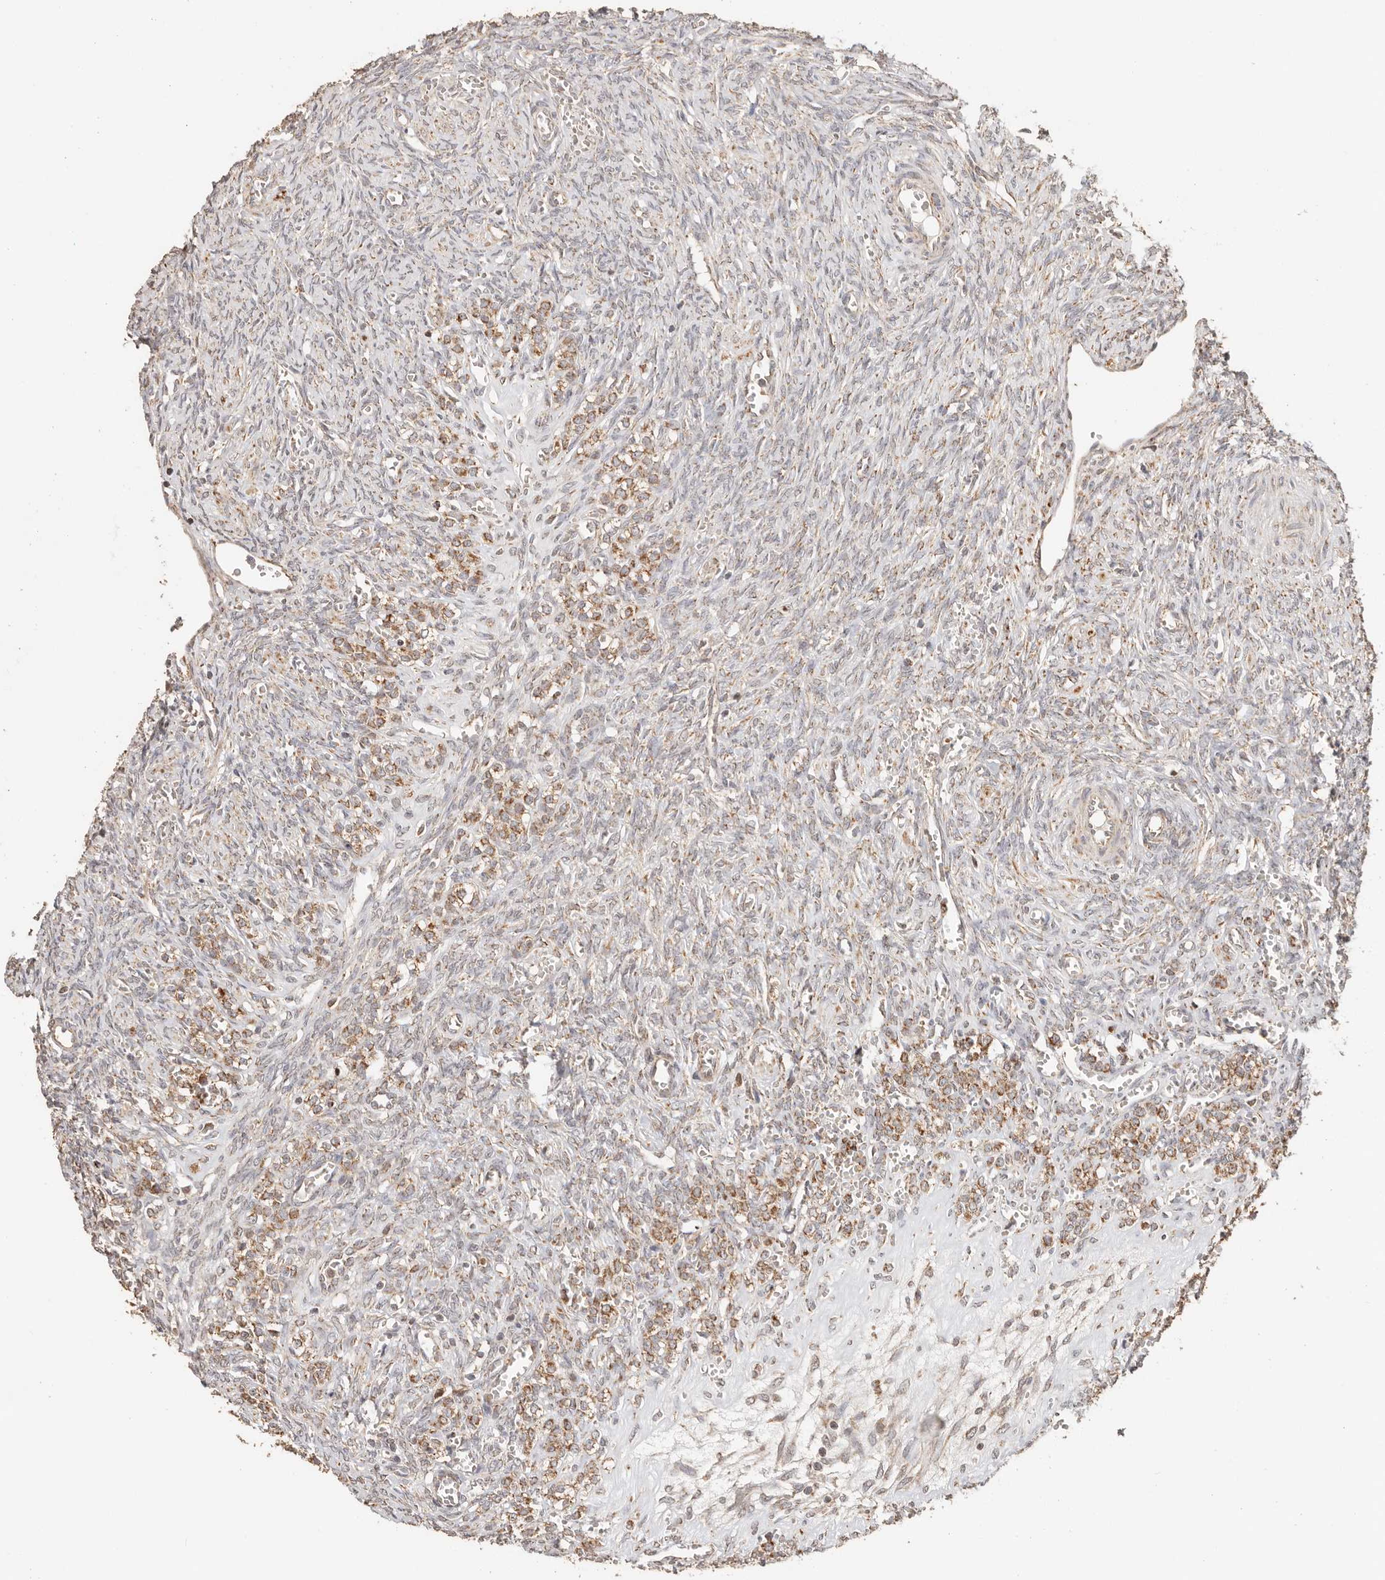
{"staining": {"intensity": "weak", "quantity": "25%-75%", "location": "cytoplasmic/membranous"}, "tissue": "ovary", "cell_type": "Ovarian stroma cells", "image_type": "normal", "snomed": [{"axis": "morphology", "description": "Normal tissue, NOS"}, {"axis": "topography", "description": "Ovary"}], "caption": "This is a micrograph of IHC staining of unremarkable ovary, which shows weak expression in the cytoplasmic/membranous of ovarian stroma cells.", "gene": "NDUFB11", "patient": {"sex": "female", "age": 41}}